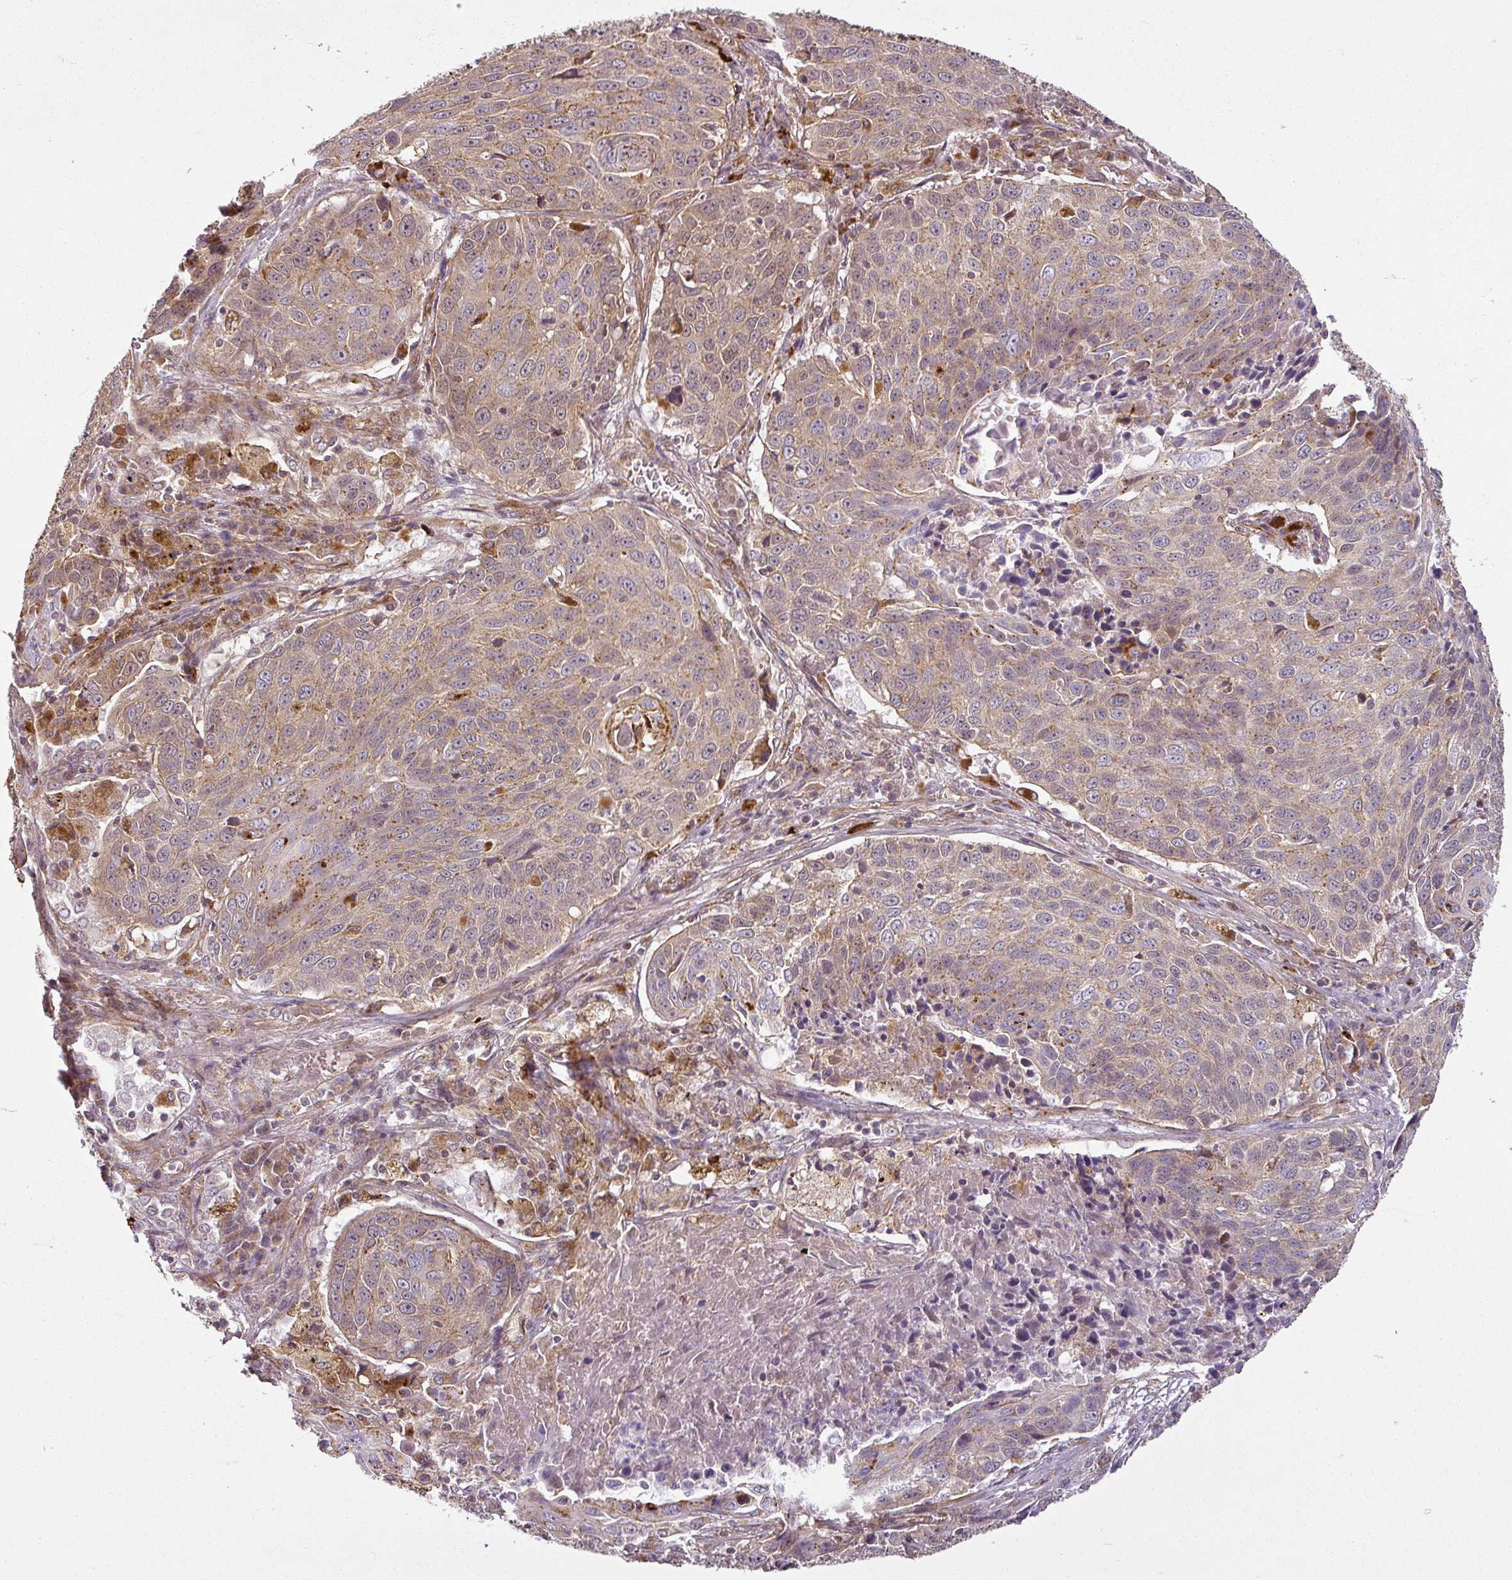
{"staining": {"intensity": "moderate", "quantity": "25%-75%", "location": "cytoplasmic/membranous,nuclear"}, "tissue": "lung cancer", "cell_type": "Tumor cells", "image_type": "cancer", "snomed": [{"axis": "morphology", "description": "Squamous cell carcinoma, NOS"}, {"axis": "topography", "description": "Lung"}], "caption": "Immunohistochemical staining of human lung cancer displays medium levels of moderate cytoplasmic/membranous and nuclear staining in approximately 25%-75% of tumor cells. (Stains: DAB in brown, nuclei in blue, Microscopy: brightfield microscopy at high magnification).", "gene": "DIMT1", "patient": {"sex": "male", "age": 78}}